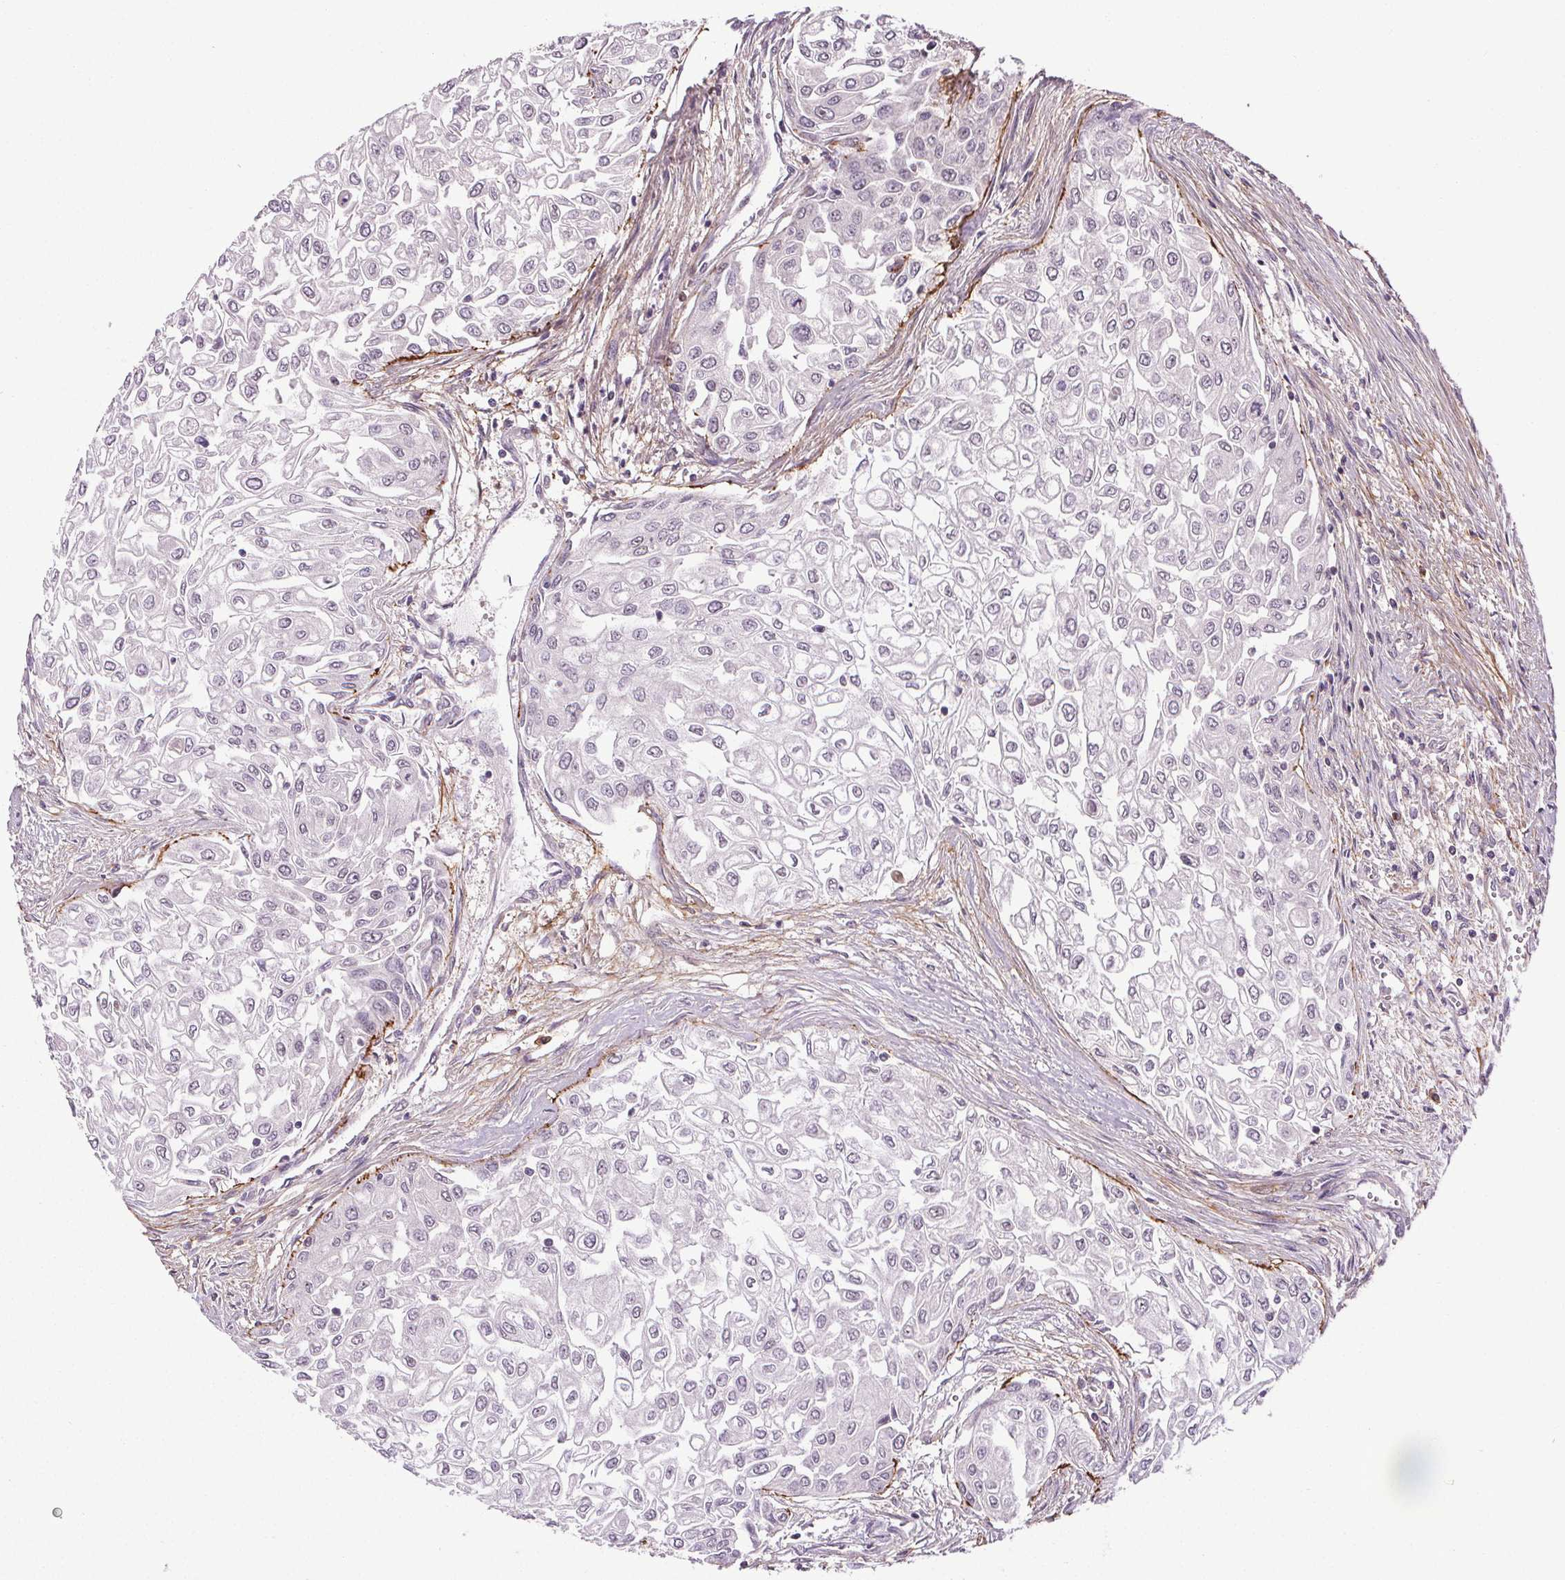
{"staining": {"intensity": "negative", "quantity": "none", "location": "none"}, "tissue": "urothelial cancer", "cell_type": "Tumor cells", "image_type": "cancer", "snomed": [{"axis": "morphology", "description": "Urothelial carcinoma, High grade"}, {"axis": "topography", "description": "Urinary bladder"}], "caption": "This is a photomicrograph of IHC staining of urothelial cancer, which shows no positivity in tumor cells.", "gene": "KIAA0232", "patient": {"sex": "male", "age": 62}}